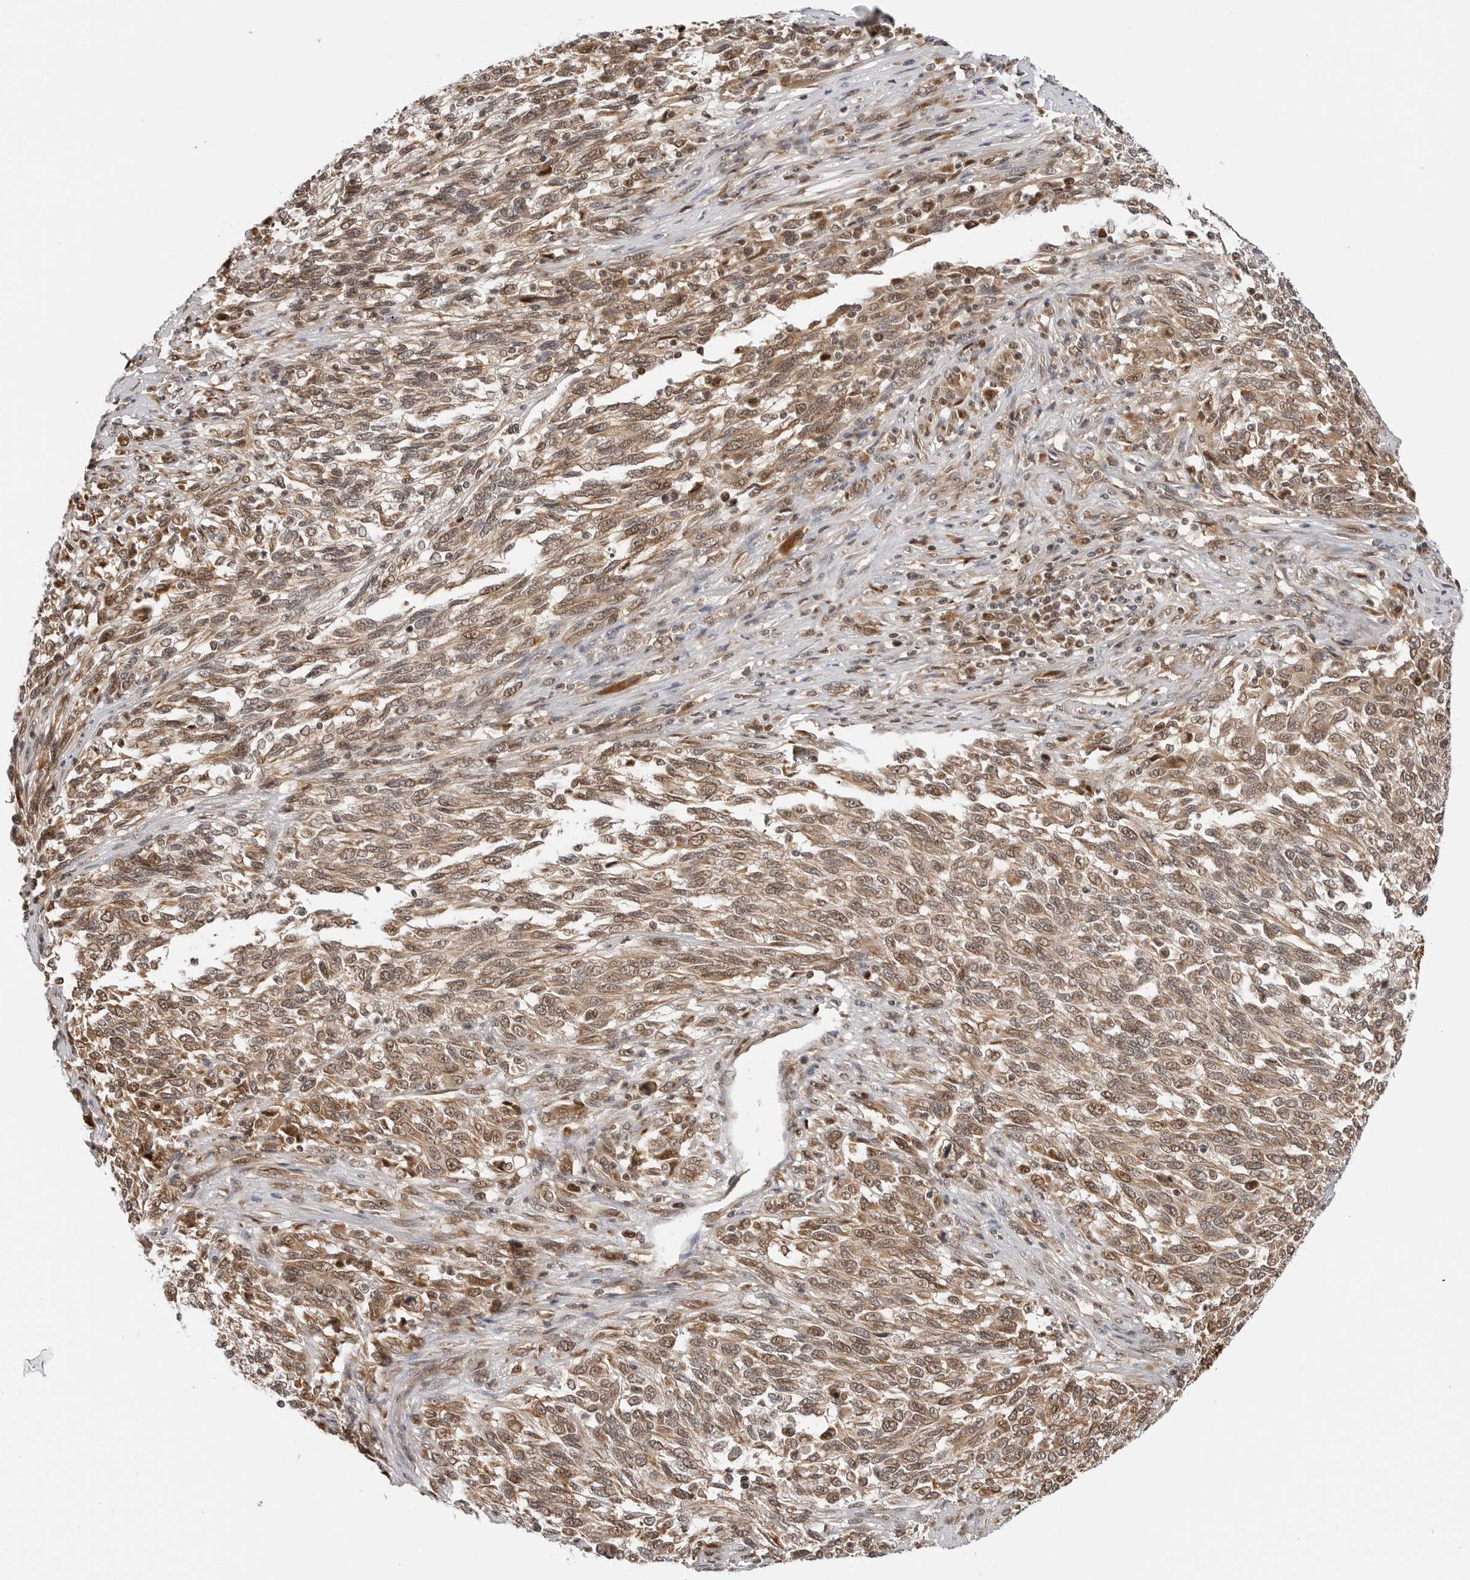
{"staining": {"intensity": "moderate", "quantity": ">75%", "location": "cytoplasmic/membranous,nuclear"}, "tissue": "melanoma", "cell_type": "Tumor cells", "image_type": "cancer", "snomed": [{"axis": "morphology", "description": "Malignant melanoma, Metastatic site"}, {"axis": "topography", "description": "Lymph node"}], "caption": "Brown immunohistochemical staining in malignant melanoma (metastatic site) demonstrates moderate cytoplasmic/membranous and nuclear positivity in approximately >75% of tumor cells. The staining was performed using DAB, with brown indicating positive protein expression. Nuclei are stained blue with hematoxylin.", "gene": "TIPRL", "patient": {"sex": "male", "age": 61}}